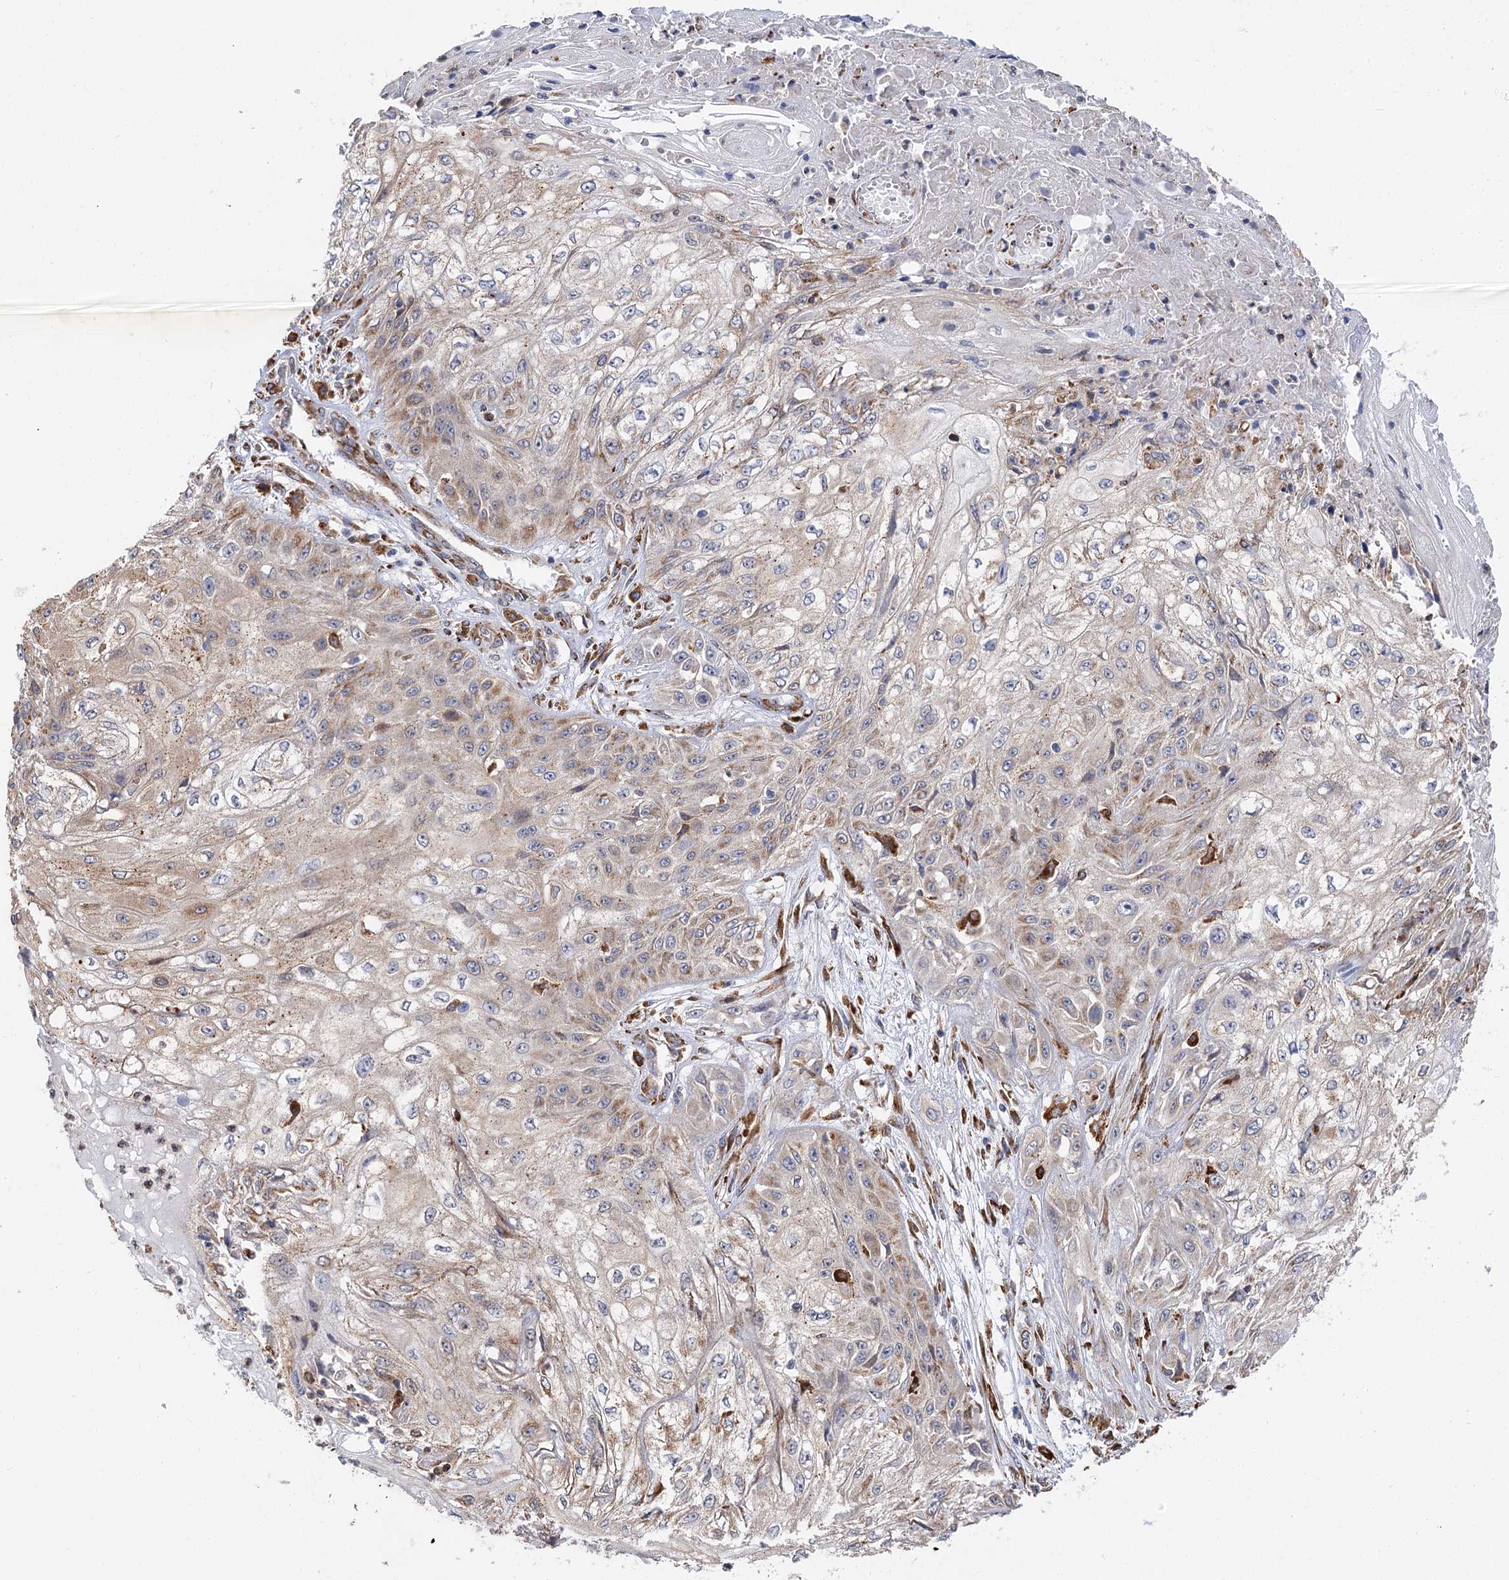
{"staining": {"intensity": "moderate", "quantity": "<25%", "location": "cytoplasmic/membranous"}, "tissue": "skin cancer", "cell_type": "Tumor cells", "image_type": "cancer", "snomed": [{"axis": "morphology", "description": "Squamous cell carcinoma, NOS"}, {"axis": "morphology", "description": "Squamous cell carcinoma, metastatic, NOS"}, {"axis": "topography", "description": "Skin"}, {"axis": "topography", "description": "Lymph node"}], "caption": "Skin metastatic squamous cell carcinoma stained with a protein marker displays moderate staining in tumor cells.", "gene": "PPIP5K2", "patient": {"sex": "male", "age": 75}}